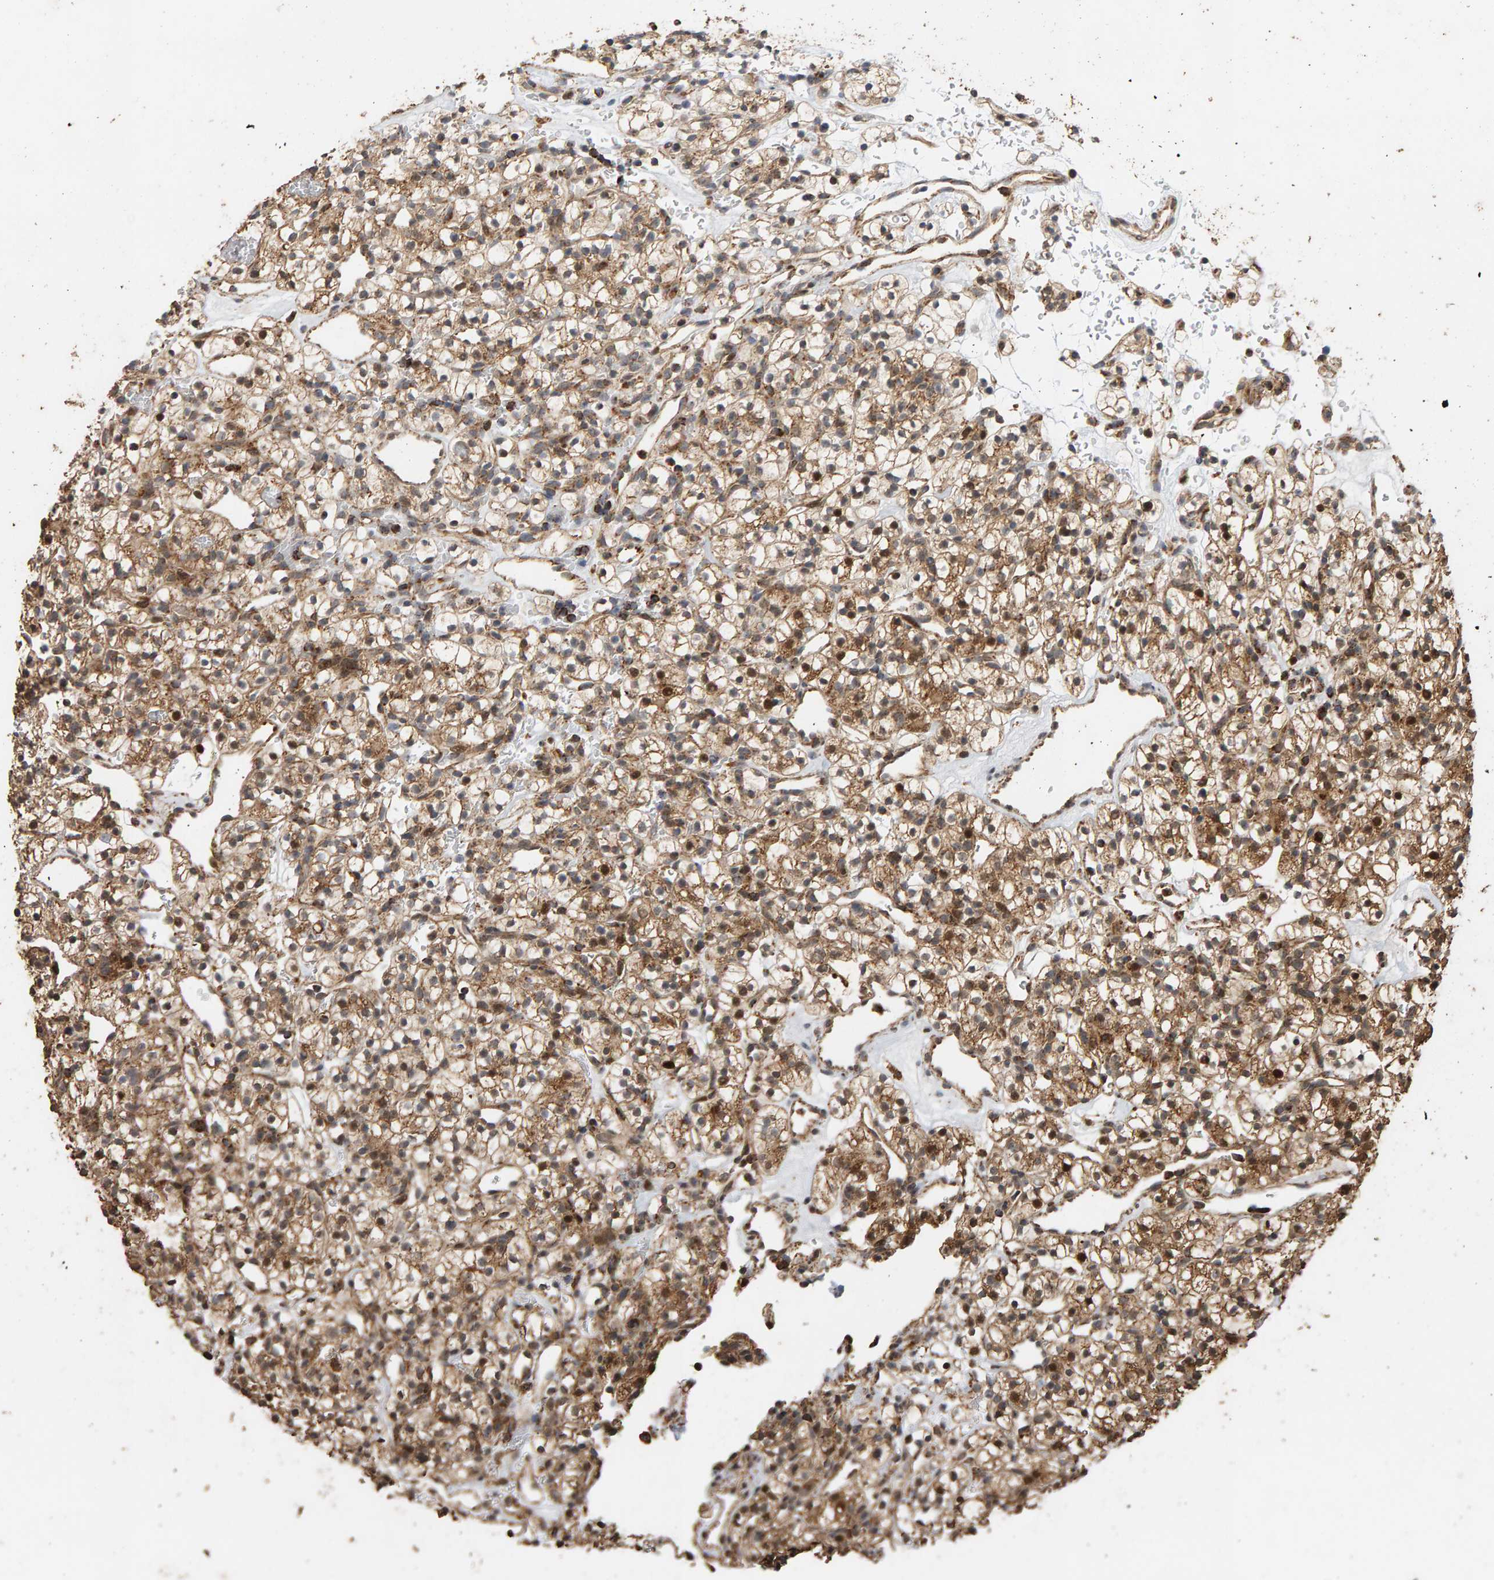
{"staining": {"intensity": "moderate", "quantity": ">75%", "location": "cytoplasmic/membranous"}, "tissue": "renal cancer", "cell_type": "Tumor cells", "image_type": "cancer", "snomed": [{"axis": "morphology", "description": "Adenocarcinoma, NOS"}, {"axis": "topography", "description": "Kidney"}], "caption": "Immunohistochemical staining of human renal cancer reveals medium levels of moderate cytoplasmic/membranous positivity in about >75% of tumor cells.", "gene": "GSTK1", "patient": {"sex": "female", "age": 57}}